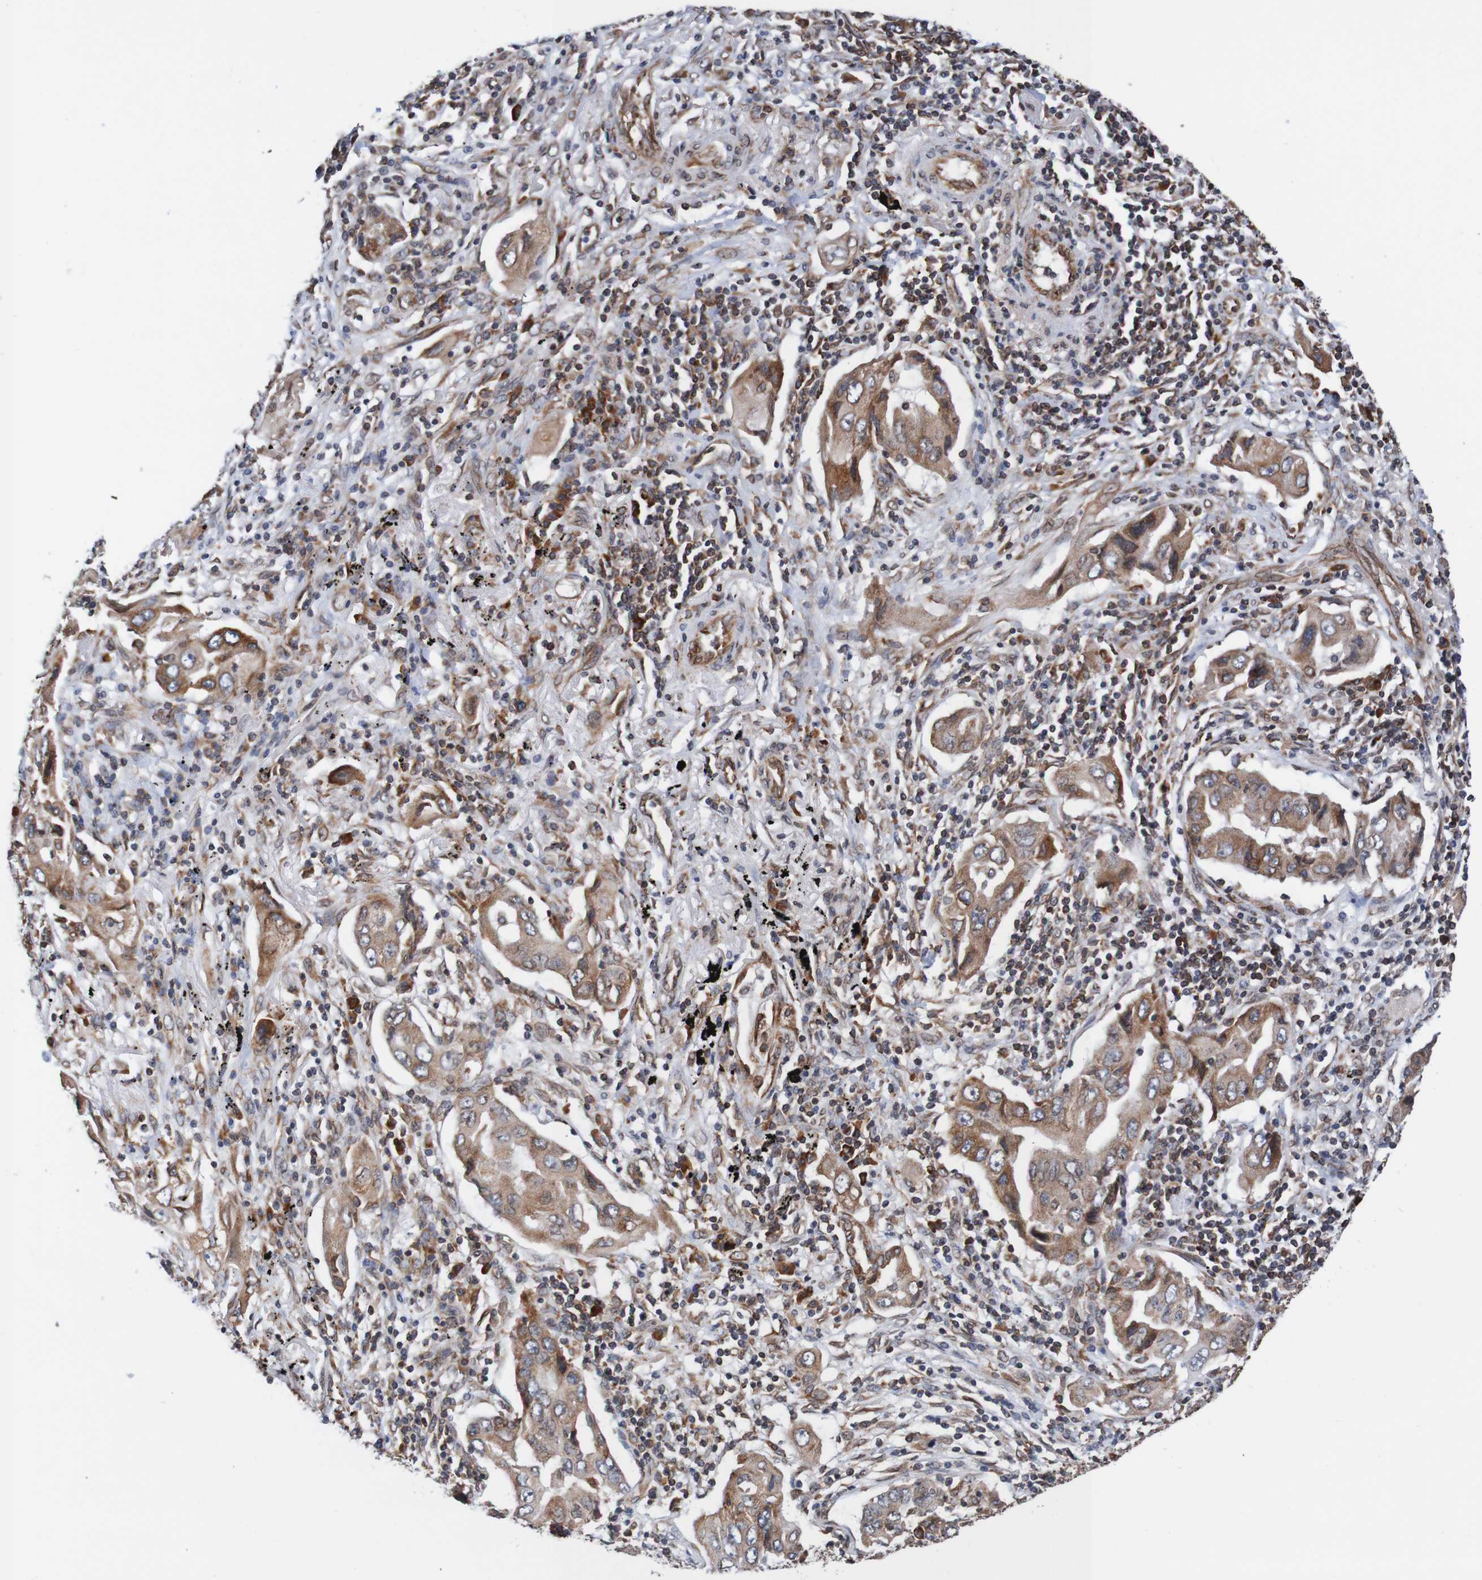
{"staining": {"intensity": "moderate", "quantity": ">75%", "location": "cytoplasmic/membranous"}, "tissue": "lung cancer", "cell_type": "Tumor cells", "image_type": "cancer", "snomed": [{"axis": "morphology", "description": "Adenocarcinoma, NOS"}, {"axis": "topography", "description": "Lung"}], "caption": "The image exhibits a brown stain indicating the presence of a protein in the cytoplasmic/membranous of tumor cells in lung adenocarcinoma.", "gene": "TMEM109", "patient": {"sex": "female", "age": 65}}